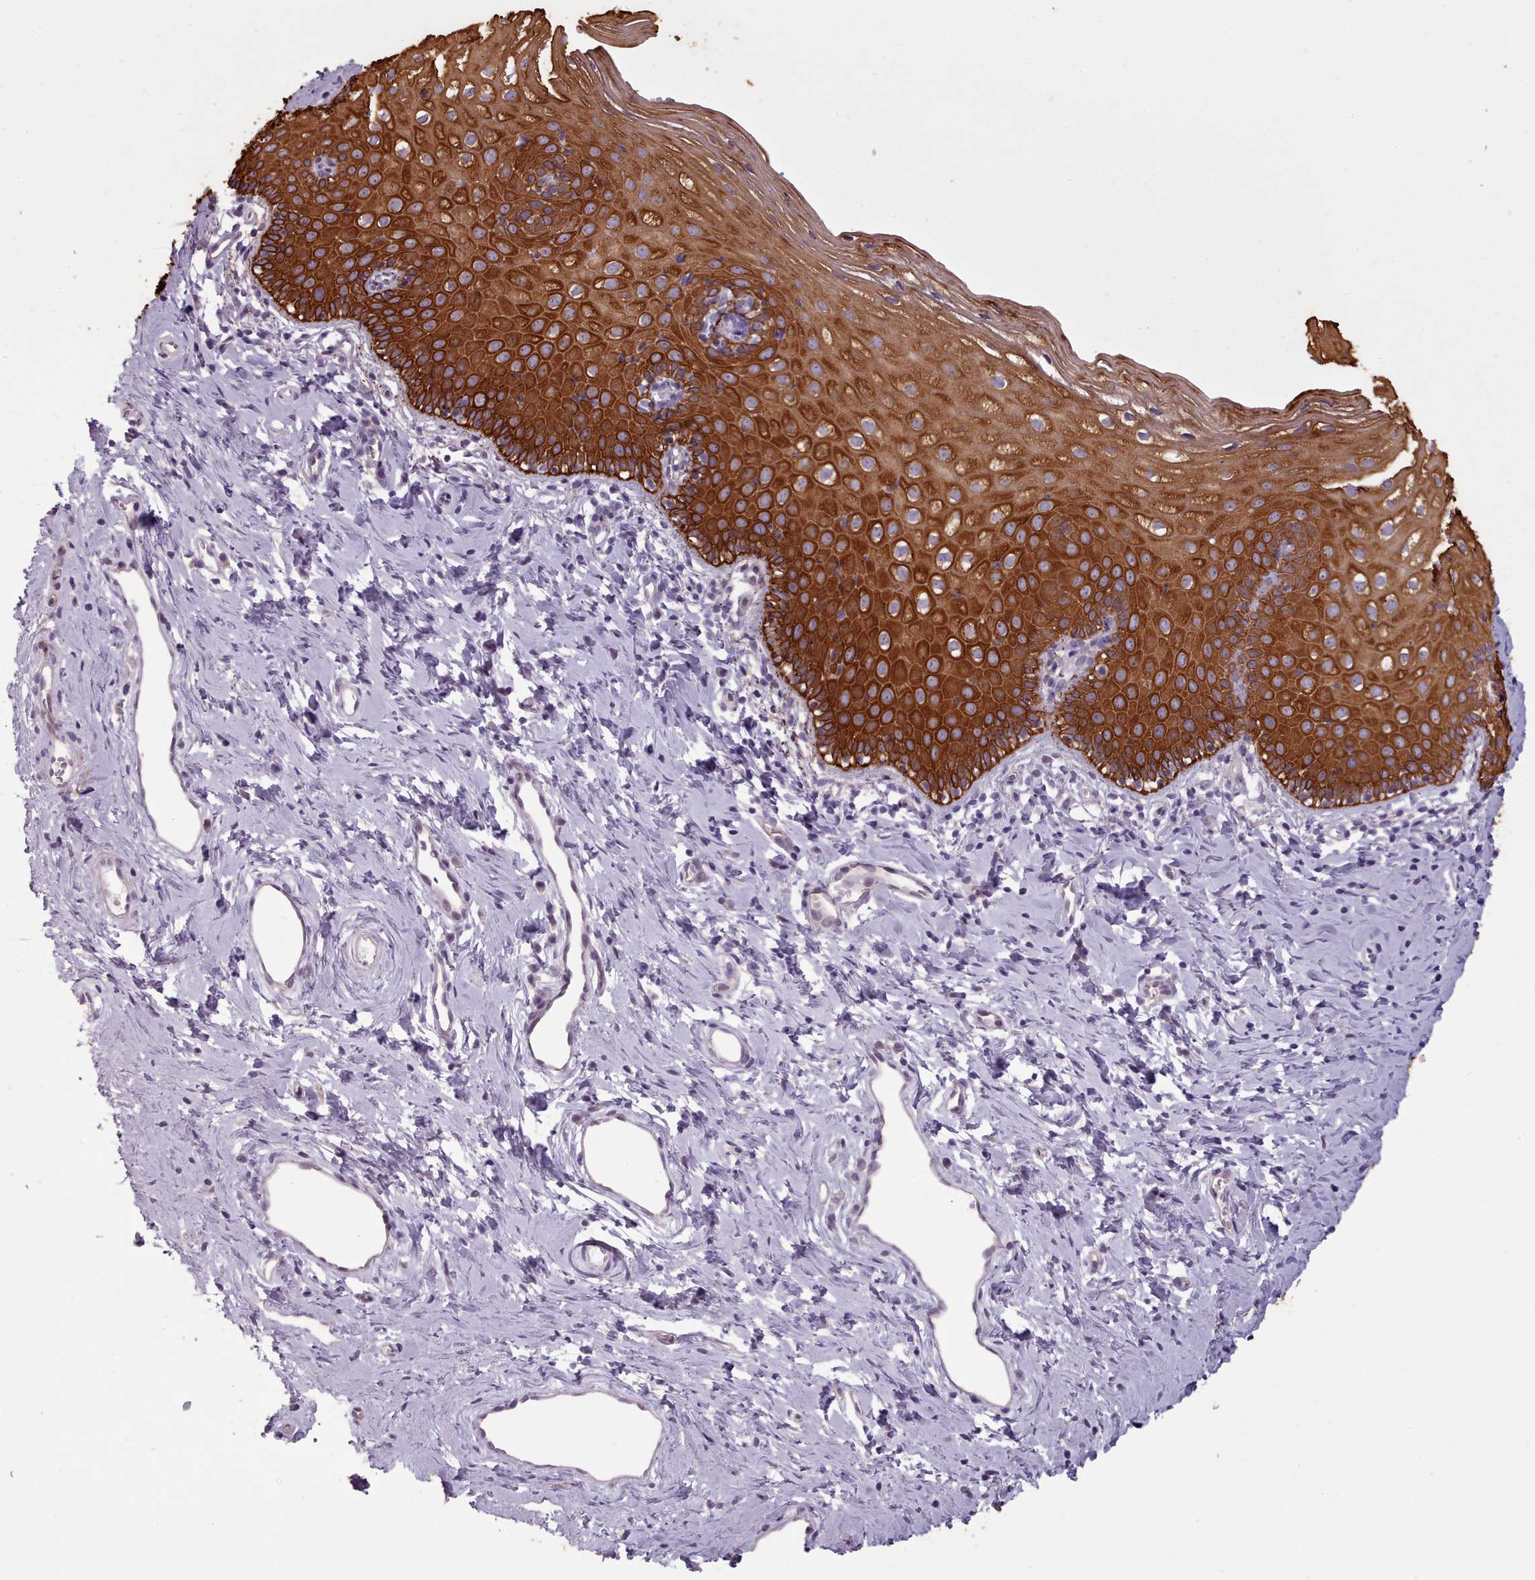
{"staining": {"intensity": "moderate", "quantity": "25%-75%", "location": "cytoplasmic/membranous"}, "tissue": "cervix", "cell_type": "Glandular cells", "image_type": "normal", "snomed": [{"axis": "morphology", "description": "Normal tissue, NOS"}, {"axis": "topography", "description": "Cervix"}], "caption": "Protein analysis of normal cervix demonstrates moderate cytoplasmic/membranous positivity in approximately 25%-75% of glandular cells. (DAB (3,3'-diaminobenzidine) IHC, brown staining for protein, blue staining for nuclei).", "gene": "PLD4", "patient": {"sex": "female", "age": 44}}